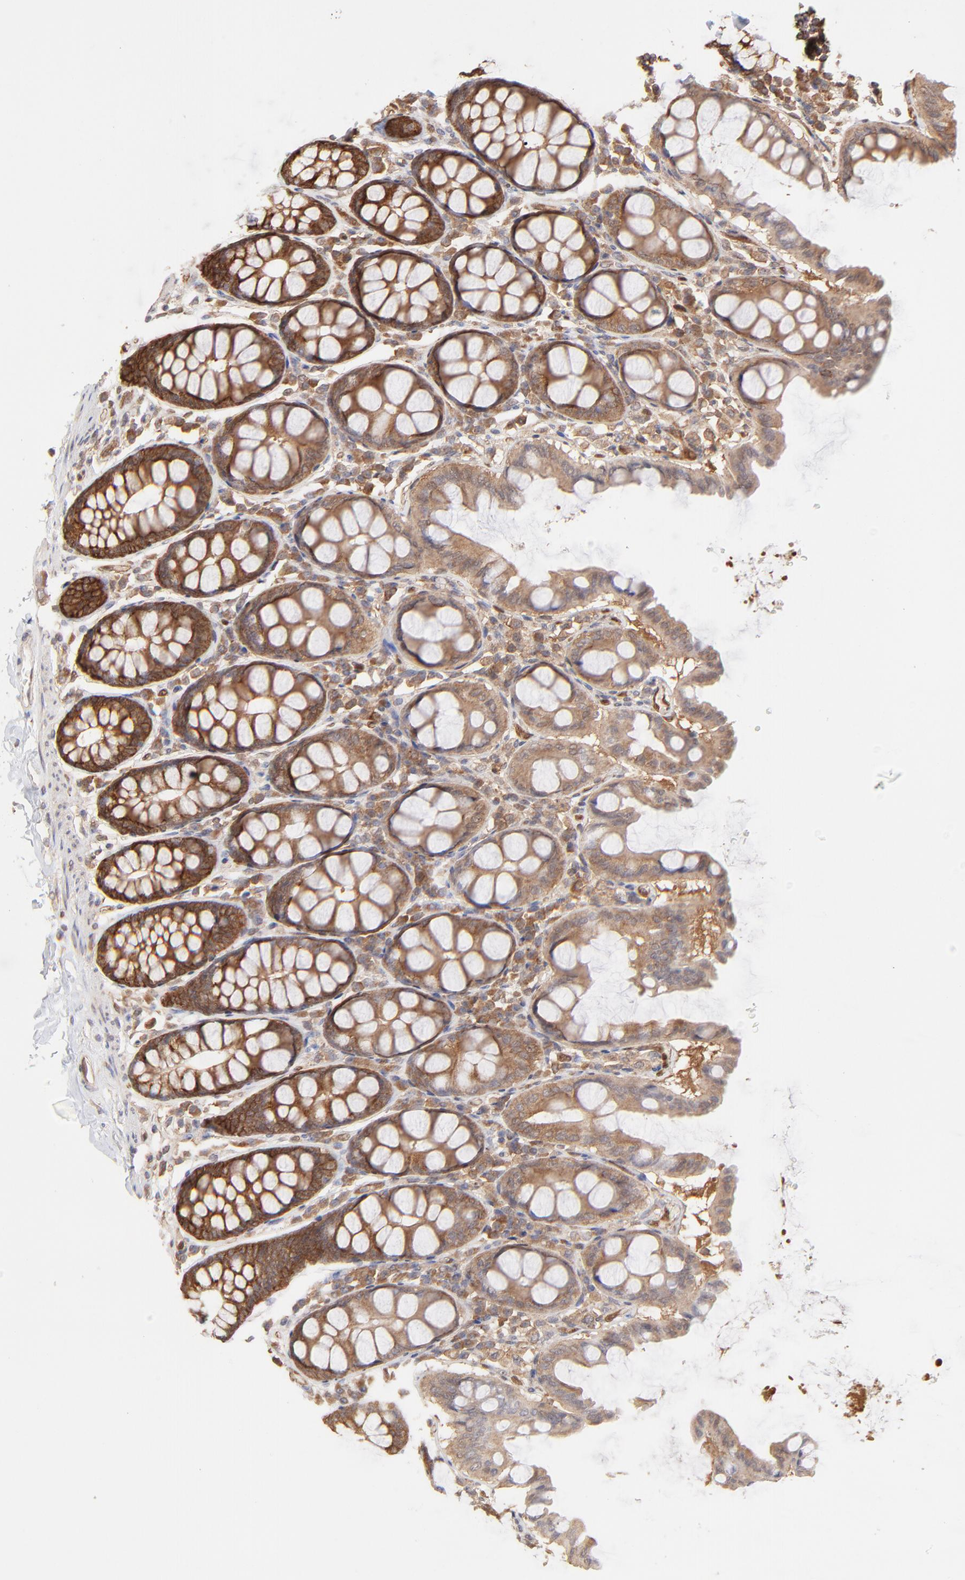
{"staining": {"intensity": "negative", "quantity": "none", "location": "none"}, "tissue": "colon", "cell_type": "Endothelial cells", "image_type": "normal", "snomed": [{"axis": "morphology", "description": "Normal tissue, NOS"}, {"axis": "topography", "description": "Colon"}], "caption": "IHC image of unremarkable colon stained for a protein (brown), which exhibits no positivity in endothelial cells.", "gene": "GART", "patient": {"sex": "female", "age": 61}}